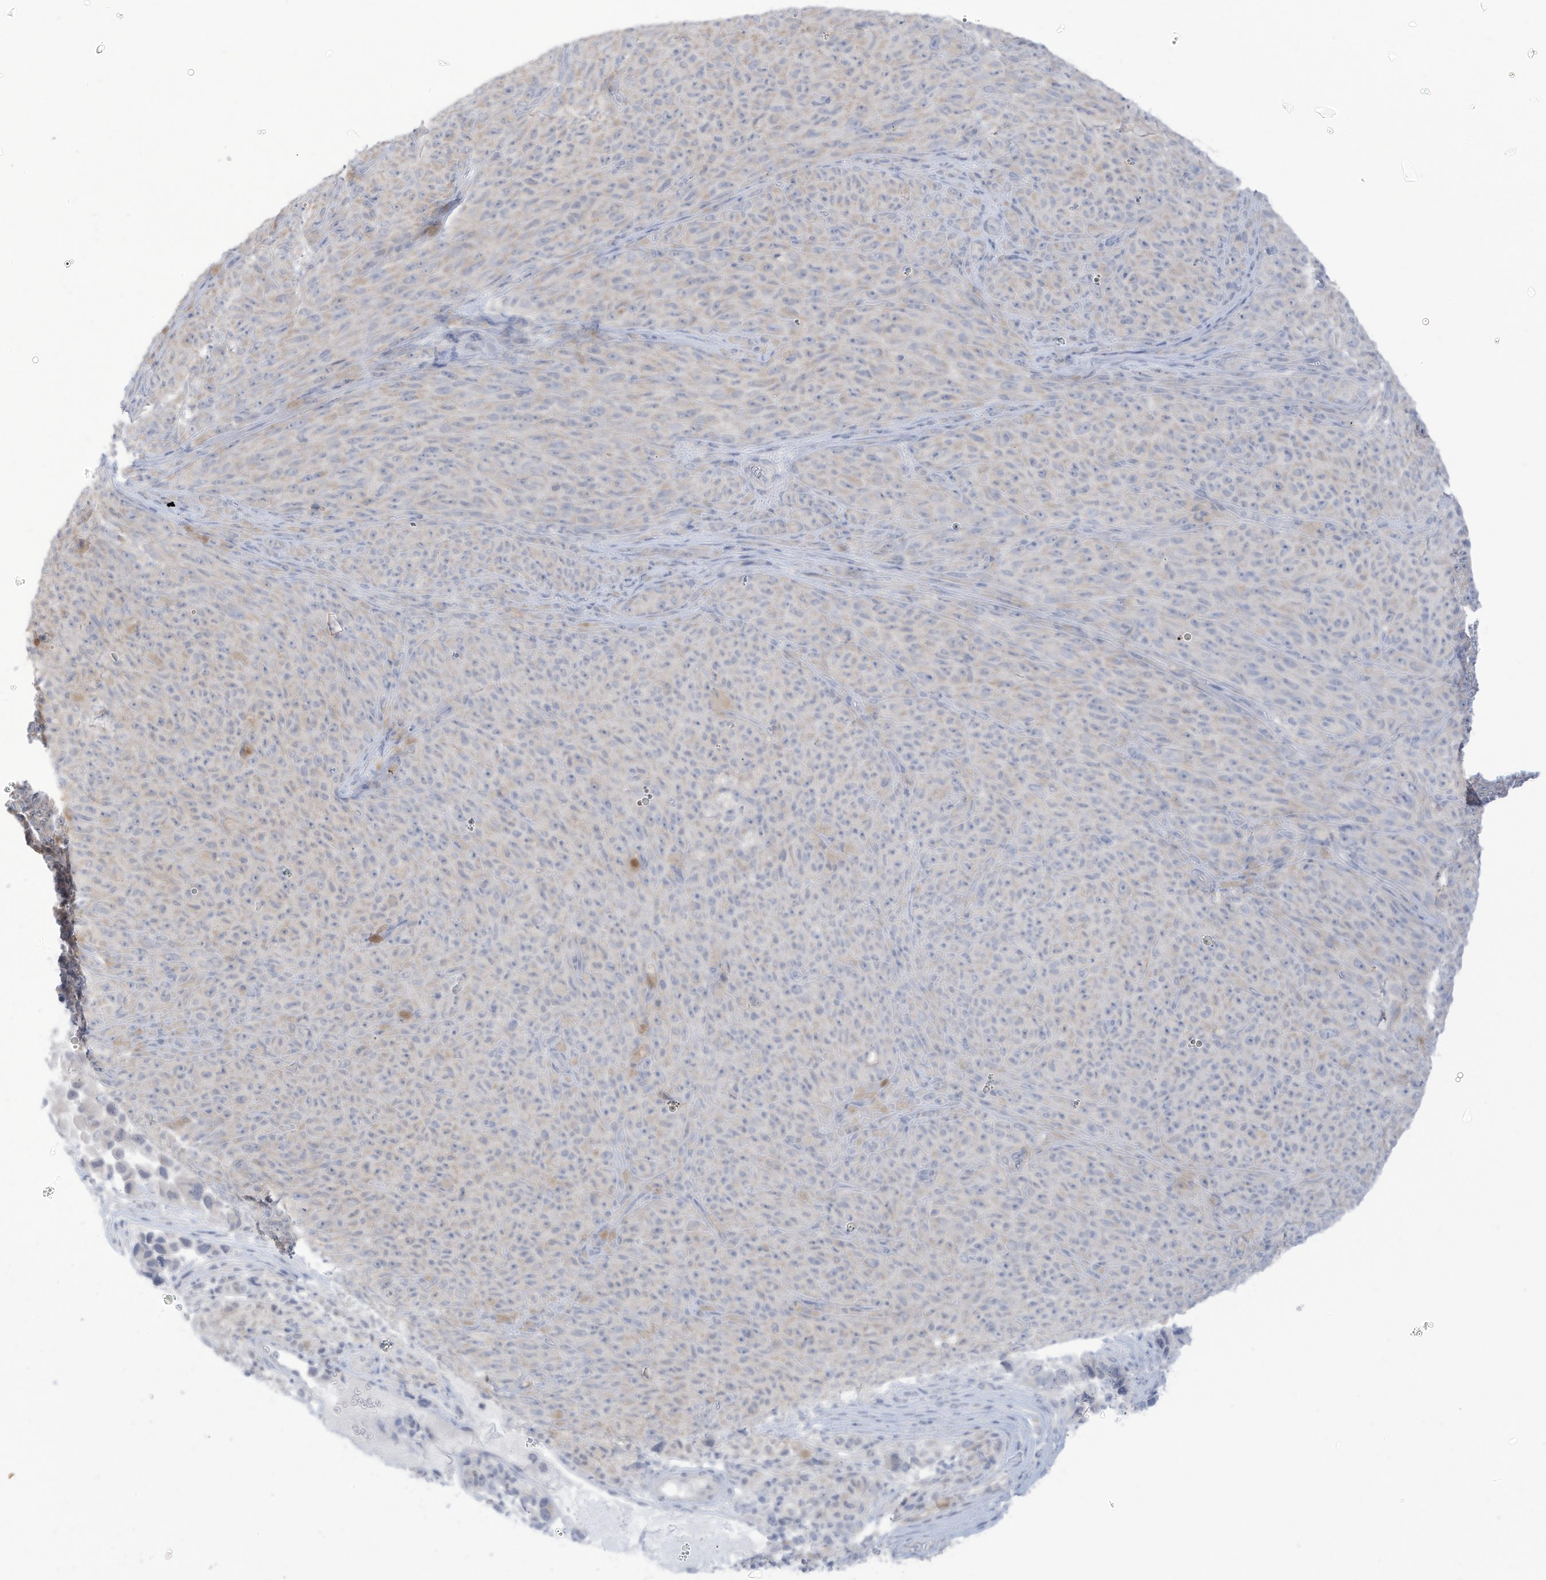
{"staining": {"intensity": "negative", "quantity": "none", "location": "none"}, "tissue": "melanoma", "cell_type": "Tumor cells", "image_type": "cancer", "snomed": [{"axis": "morphology", "description": "Malignant melanoma, NOS"}, {"axis": "topography", "description": "Skin"}], "caption": "An IHC histopathology image of melanoma is shown. There is no staining in tumor cells of melanoma. (DAB IHC with hematoxylin counter stain).", "gene": "OGT", "patient": {"sex": "female", "age": 82}}